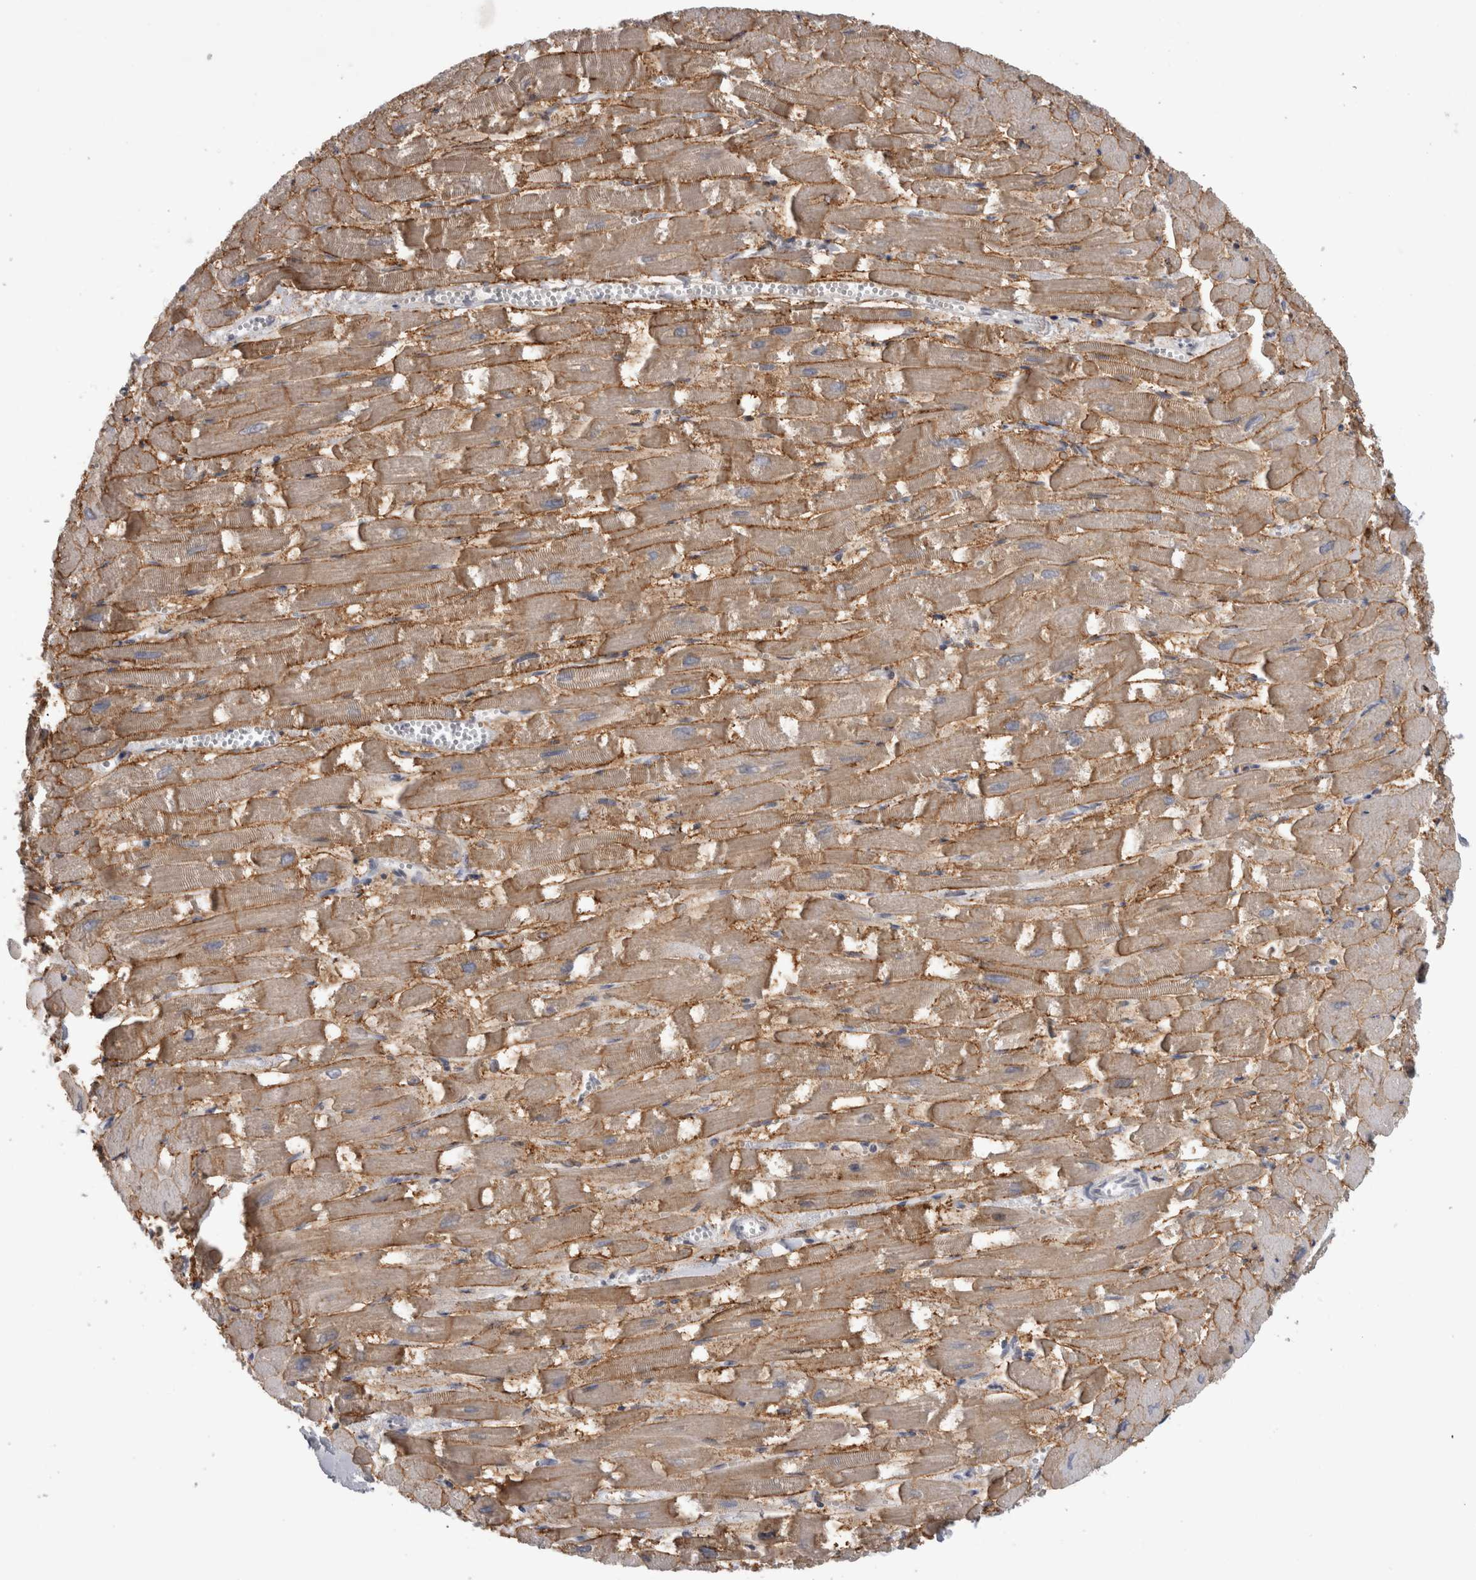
{"staining": {"intensity": "moderate", "quantity": "25%-75%", "location": "cytoplasmic/membranous"}, "tissue": "heart muscle", "cell_type": "Cardiomyocytes", "image_type": "normal", "snomed": [{"axis": "morphology", "description": "Normal tissue, NOS"}, {"axis": "topography", "description": "Heart"}], "caption": "DAB (3,3'-diaminobenzidine) immunohistochemical staining of normal heart muscle demonstrates moderate cytoplasmic/membranous protein positivity in about 25%-75% of cardiomyocytes.", "gene": "KIF18B", "patient": {"sex": "male", "age": 54}}